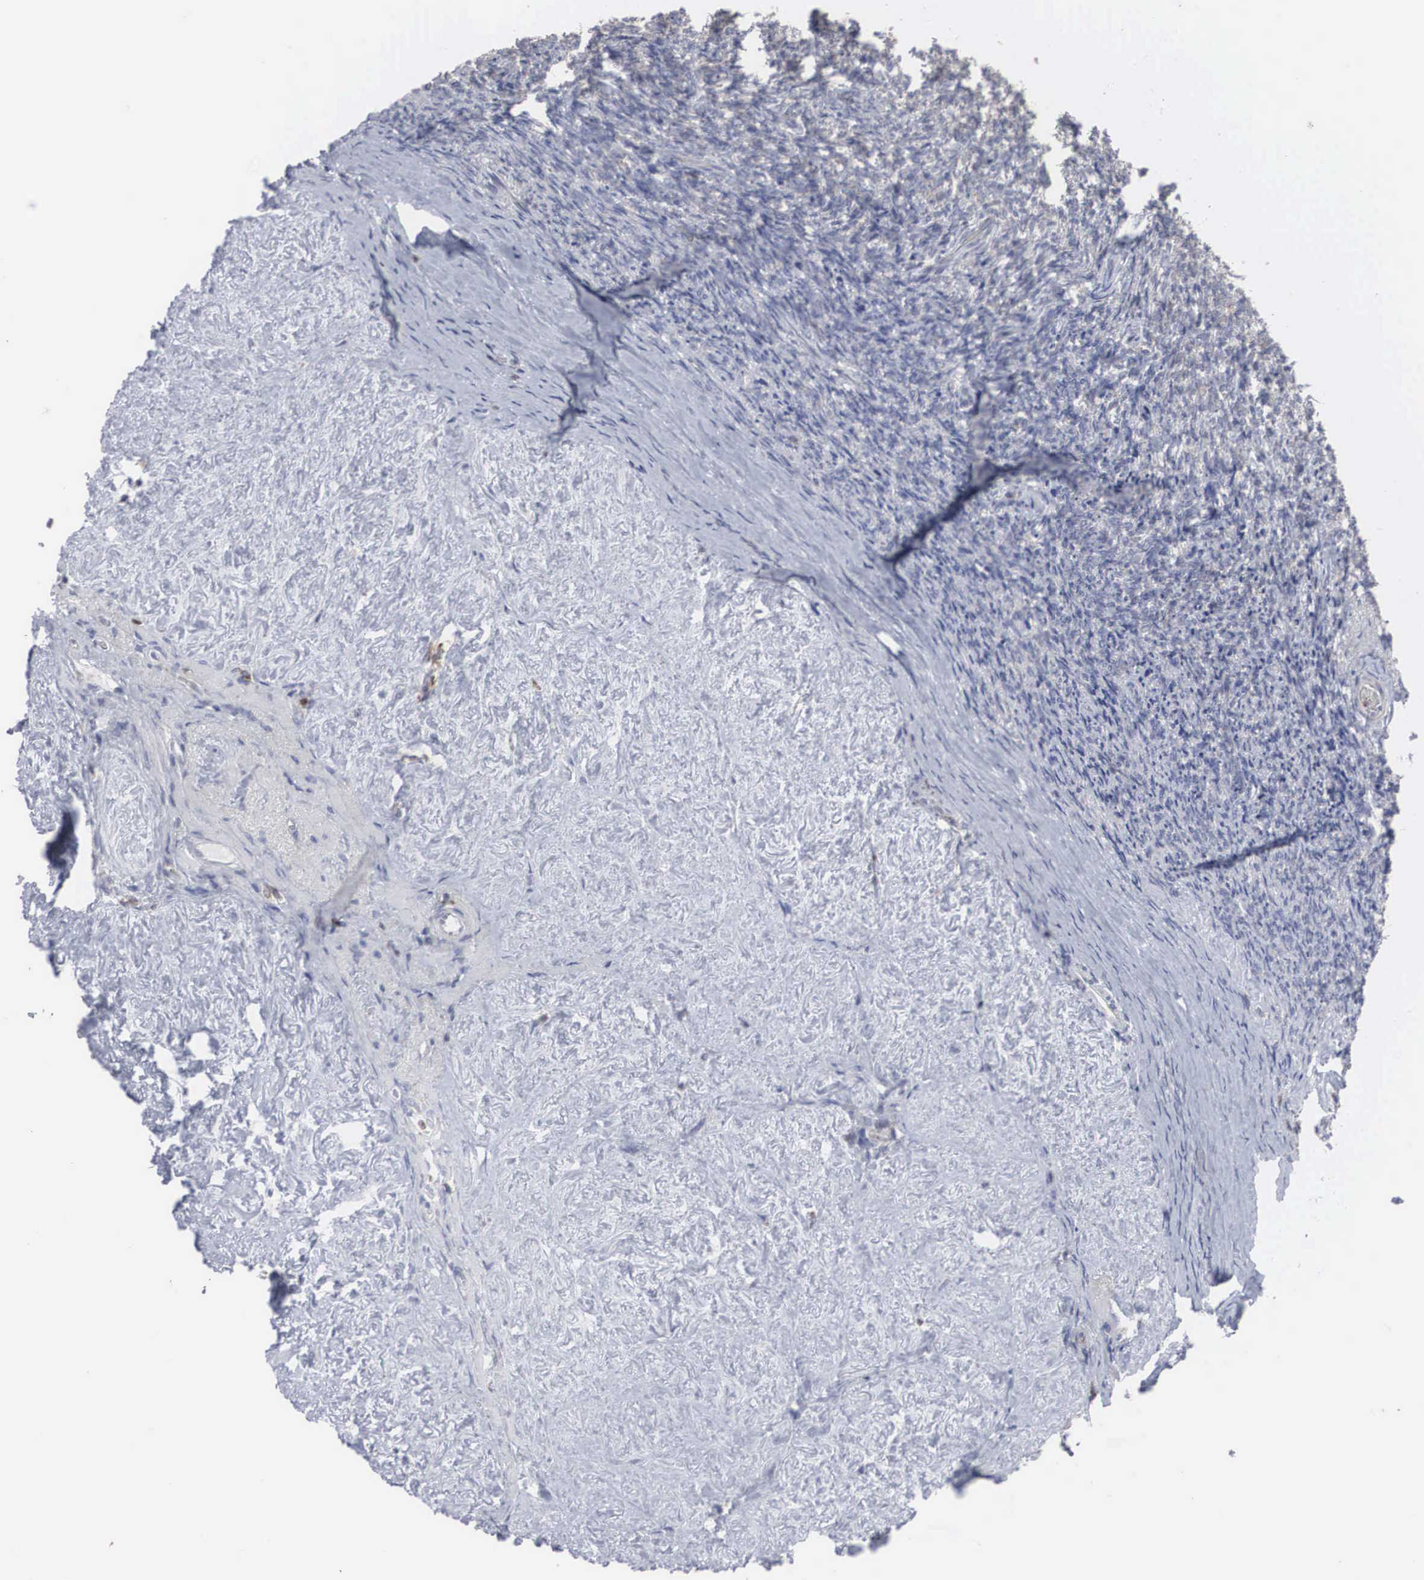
{"staining": {"intensity": "weak", "quantity": ">75%", "location": "cytoplasmic/membranous"}, "tissue": "ovary", "cell_type": "Follicle cells", "image_type": "normal", "snomed": [{"axis": "morphology", "description": "Normal tissue, NOS"}, {"axis": "topography", "description": "Ovary"}], "caption": "This is a micrograph of immunohistochemistry (IHC) staining of benign ovary, which shows weak positivity in the cytoplasmic/membranous of follicle cells.", "gene": "CTAGE15", "patient": {"sex": "female", "age": 53}}